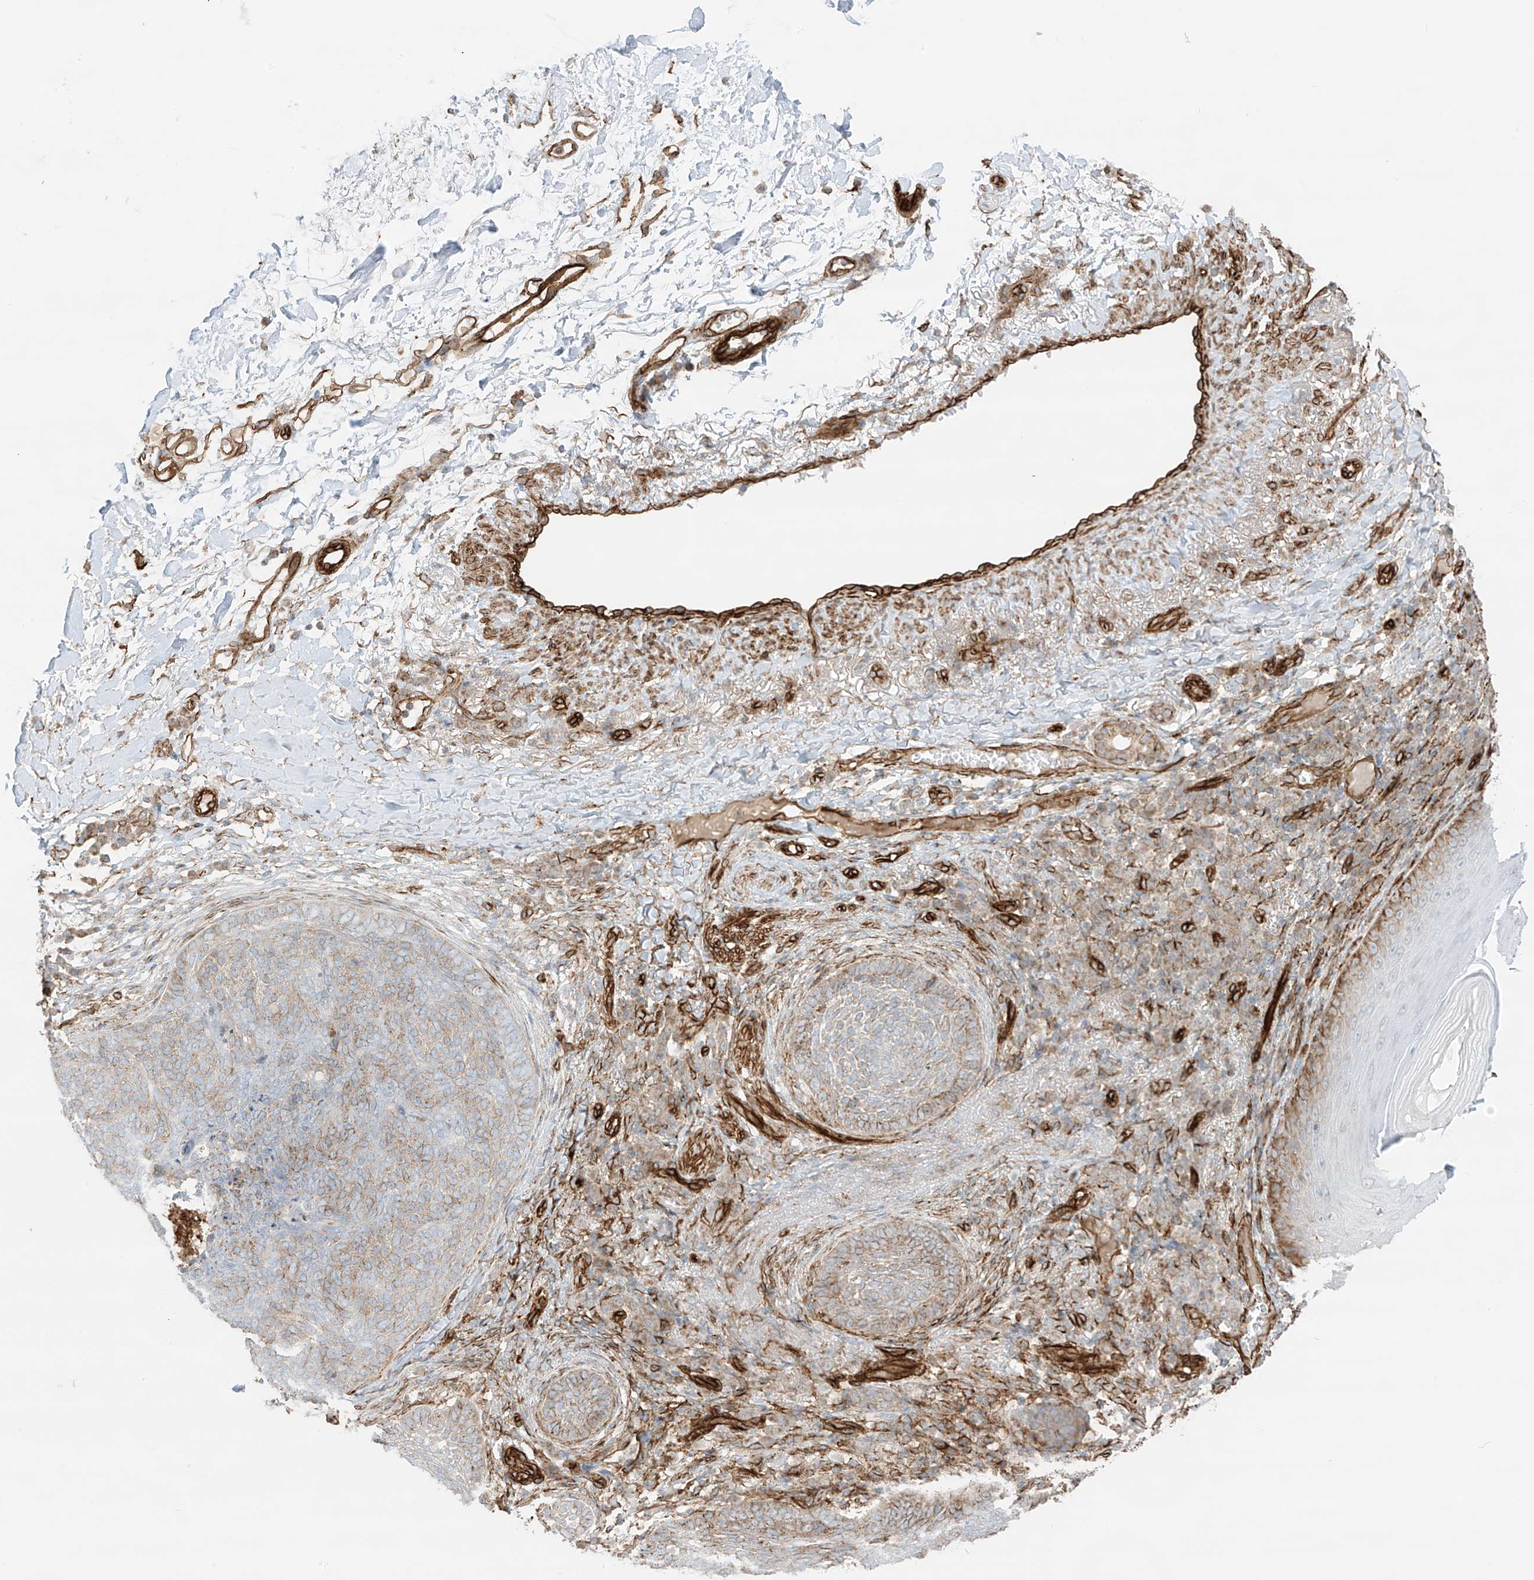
{"staining": {"intensity": "weak", "quantity": "25%-75%", "location": "cytoplasmic/membranous"}, "tissue": "skin cancer", "cell_type": "Tumor cells", "image_type": "cancer", "snomed": [{"axis": "morphology", "description": "Basal cell carcinoma"}, {"axis": "topography", "description": "Skin"}], "caption": "A brown stain shows weak cytoplasmic/membranous staining of a protein in human basal cell carcinoma (skin) tumor cells.", "gene": "ABCB7", "patient": {"sex": "male", "age": 85}}